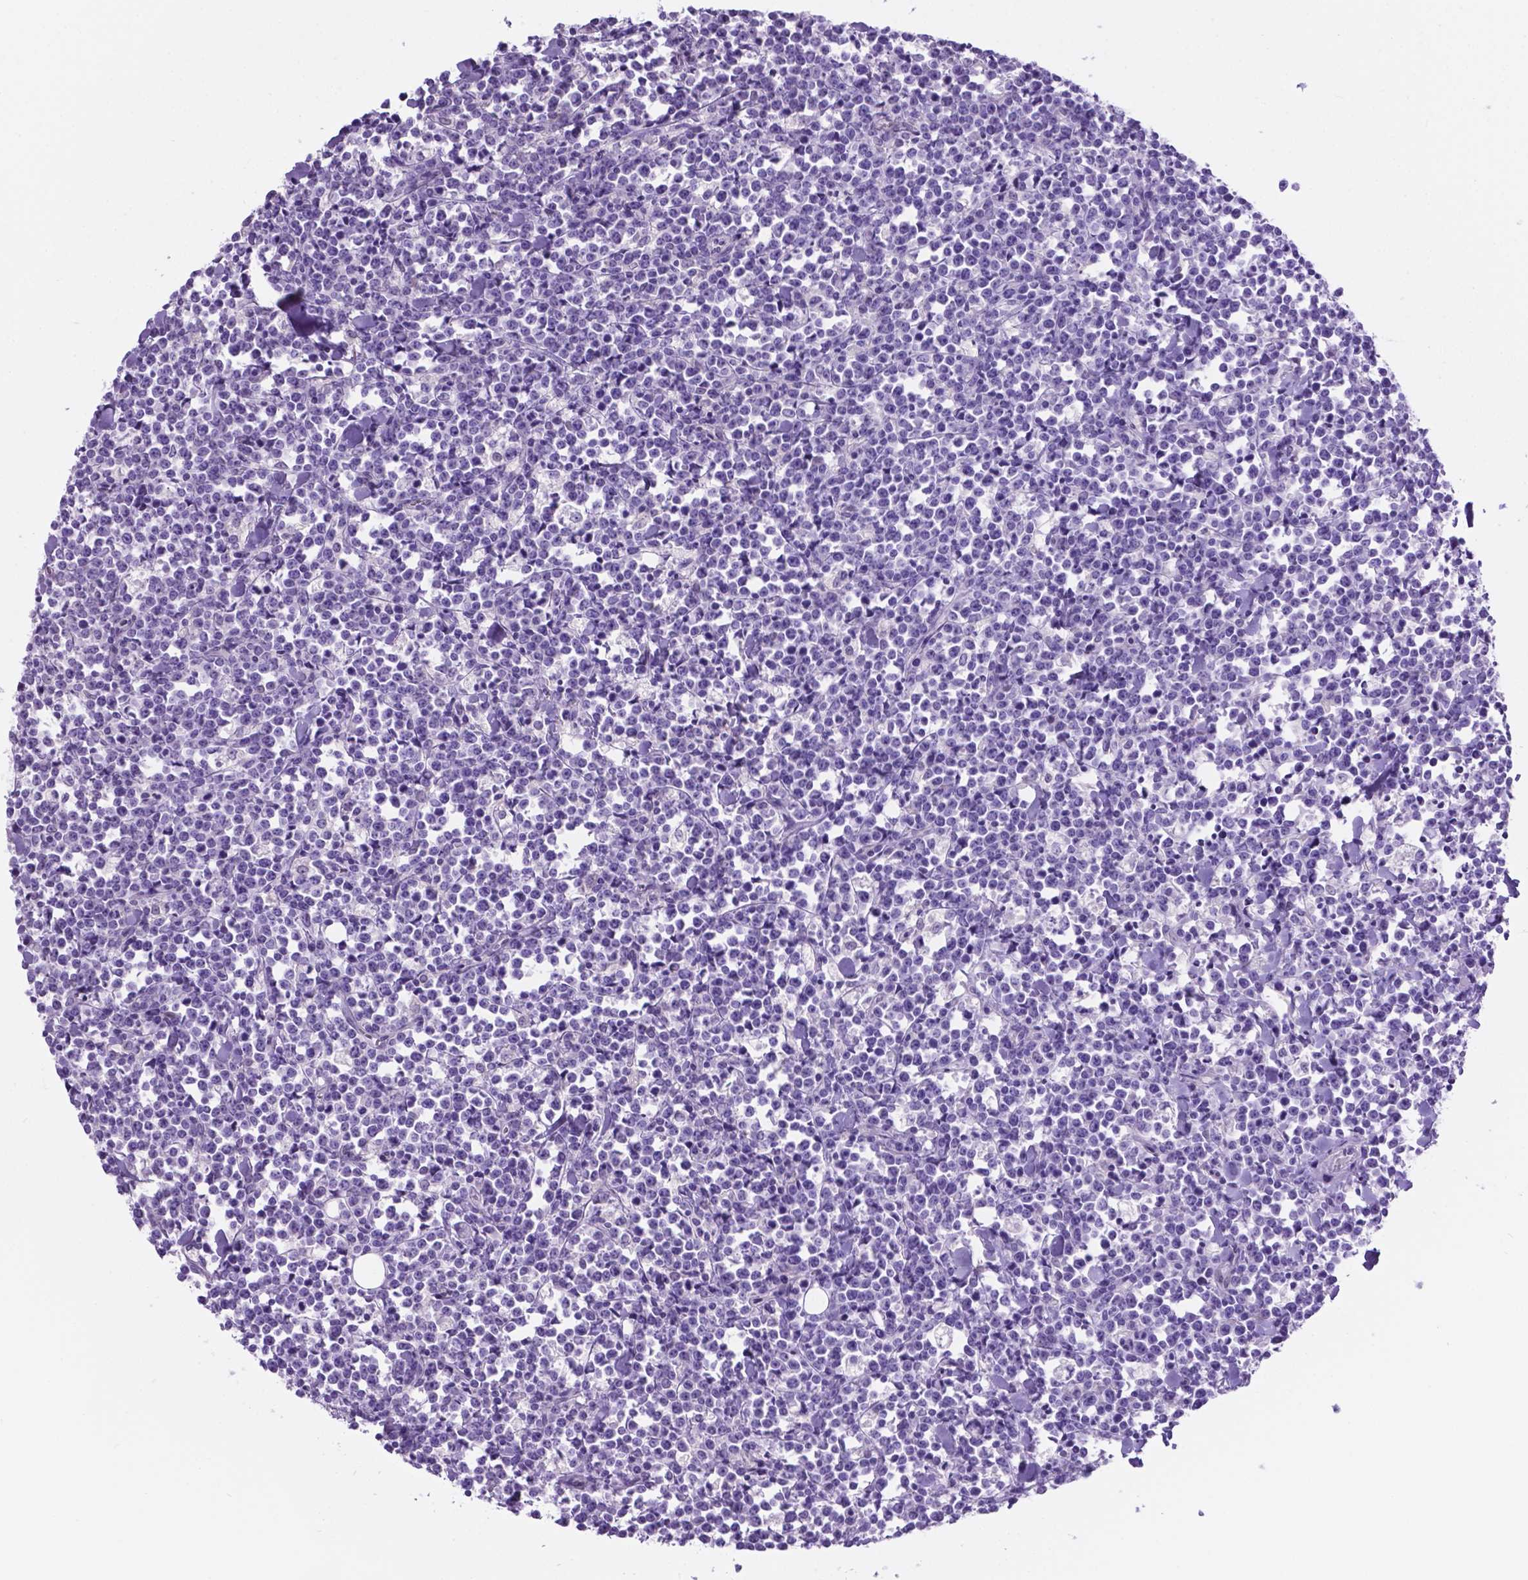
{"staining": {"intensity": "negative", "quantity": "none", "location": "none"}, "tissue": "lymphoma", "cell_type": "Tumor cells", "image_type": "cancer", "snomed": [{"axis": "morphology", "description": "Malignant lymphoma, non-Hodgkin's type, High grade"}, {"axis": "topography", "description": "Small intestine"}], "caption": "The photomicrograph shows no staining of tumor cells in malignant lymphoma, non-Hodgkin's type (high-grade). (Brightfield microscopy of DAB (3,3'-diaminobenzidine) immunohistochemistry at high magnification).", "gene": "TMEM210", "patient": {"sex": "female", "age": 56}}